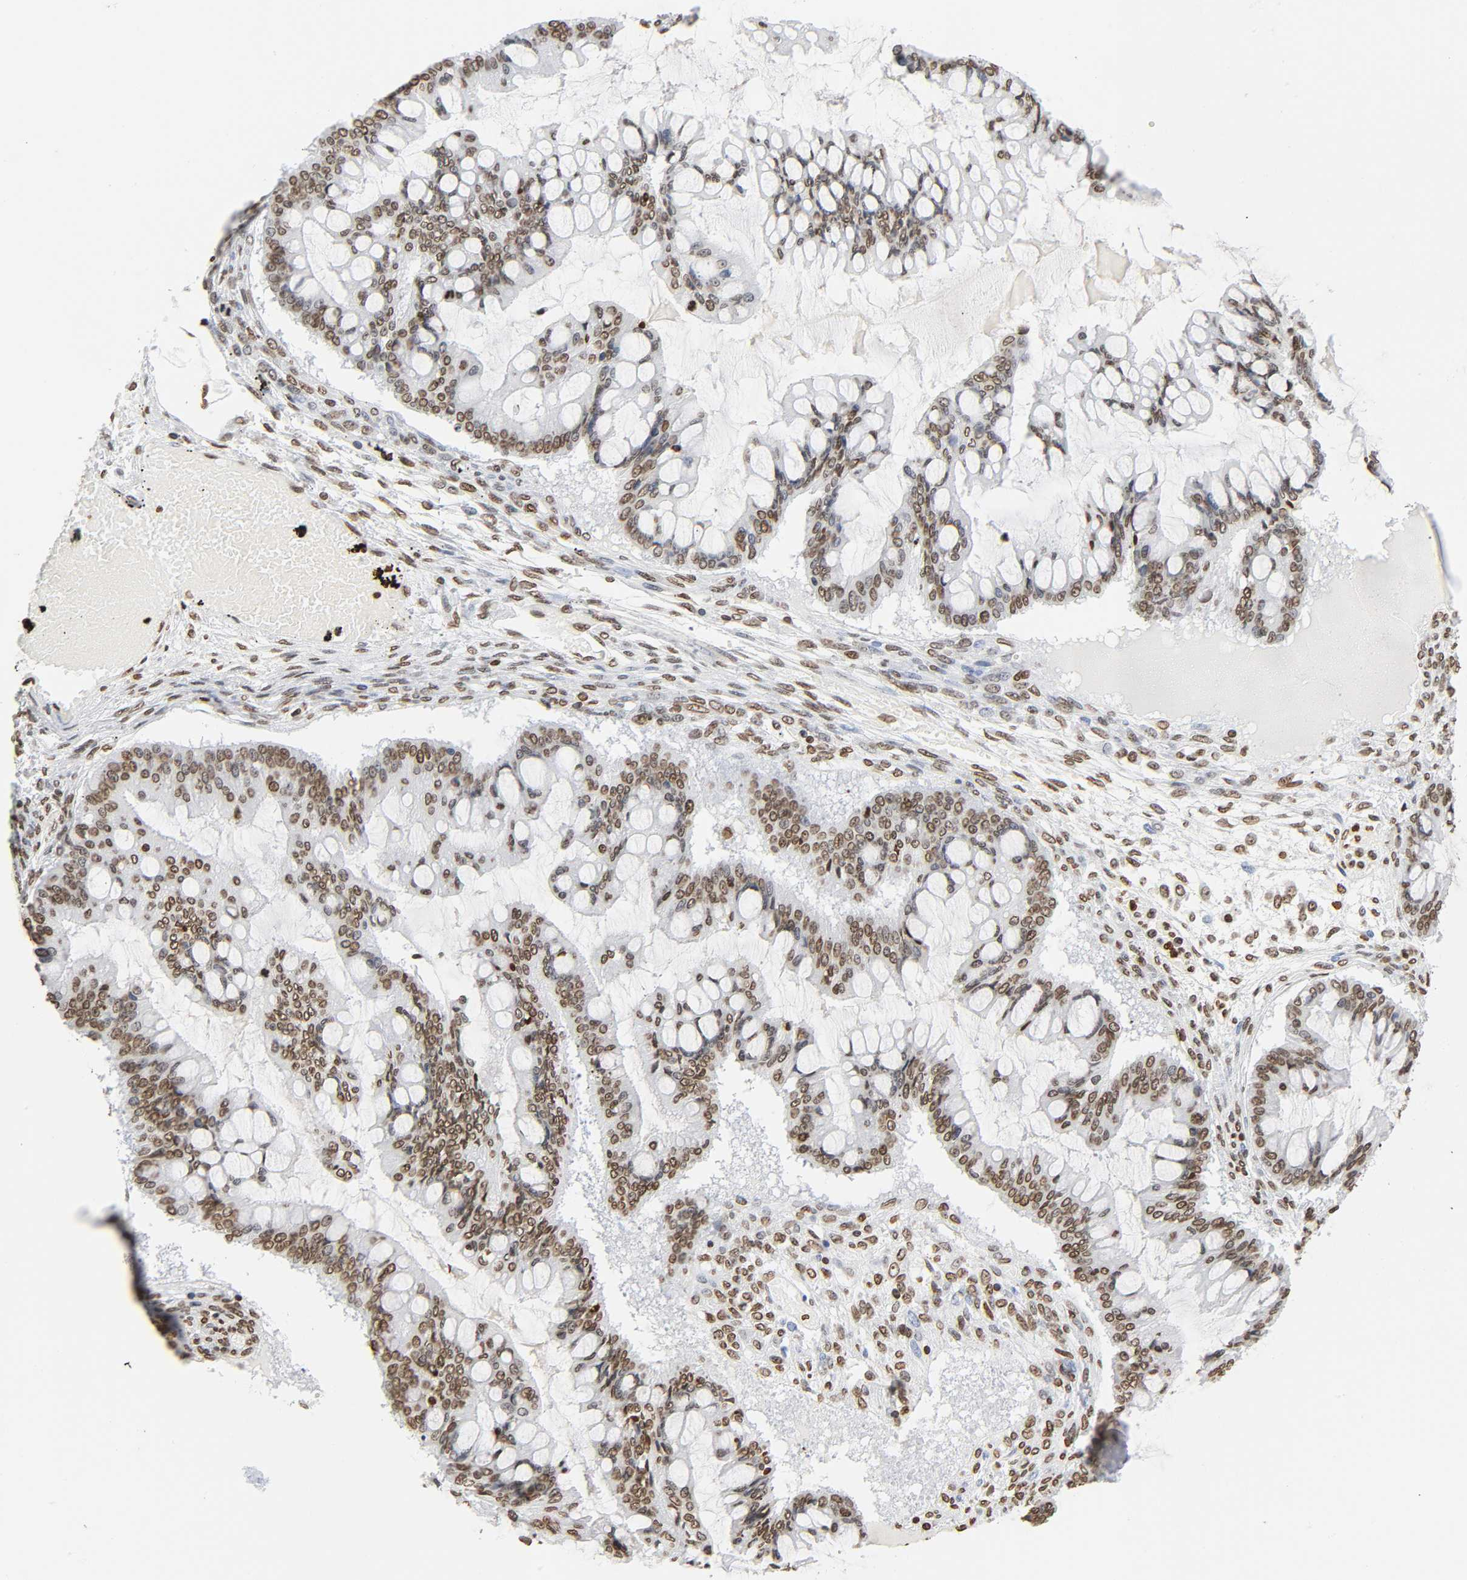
{"staining": {"intensity": "moderate", "quantity": ">75%", "location": "nuclear"}, "tissue": "ovarian cancer", "cell_type": "Tumor cells", "image_type": "cancer", "snomed": [{"axis": "morphology", "description": "Cystadenocarcinoma, mucinous, NOS"}, {"axis": "topography", "description": "Ovary"}], "caption": "Approximately >75% of tumor cells in ovarian cancer reveal moderate nuclear protein expression as visualized by brown immunohistochemical staining.", "gene": "HOXA6", "patient": {"sex": "female", "age": 73}}